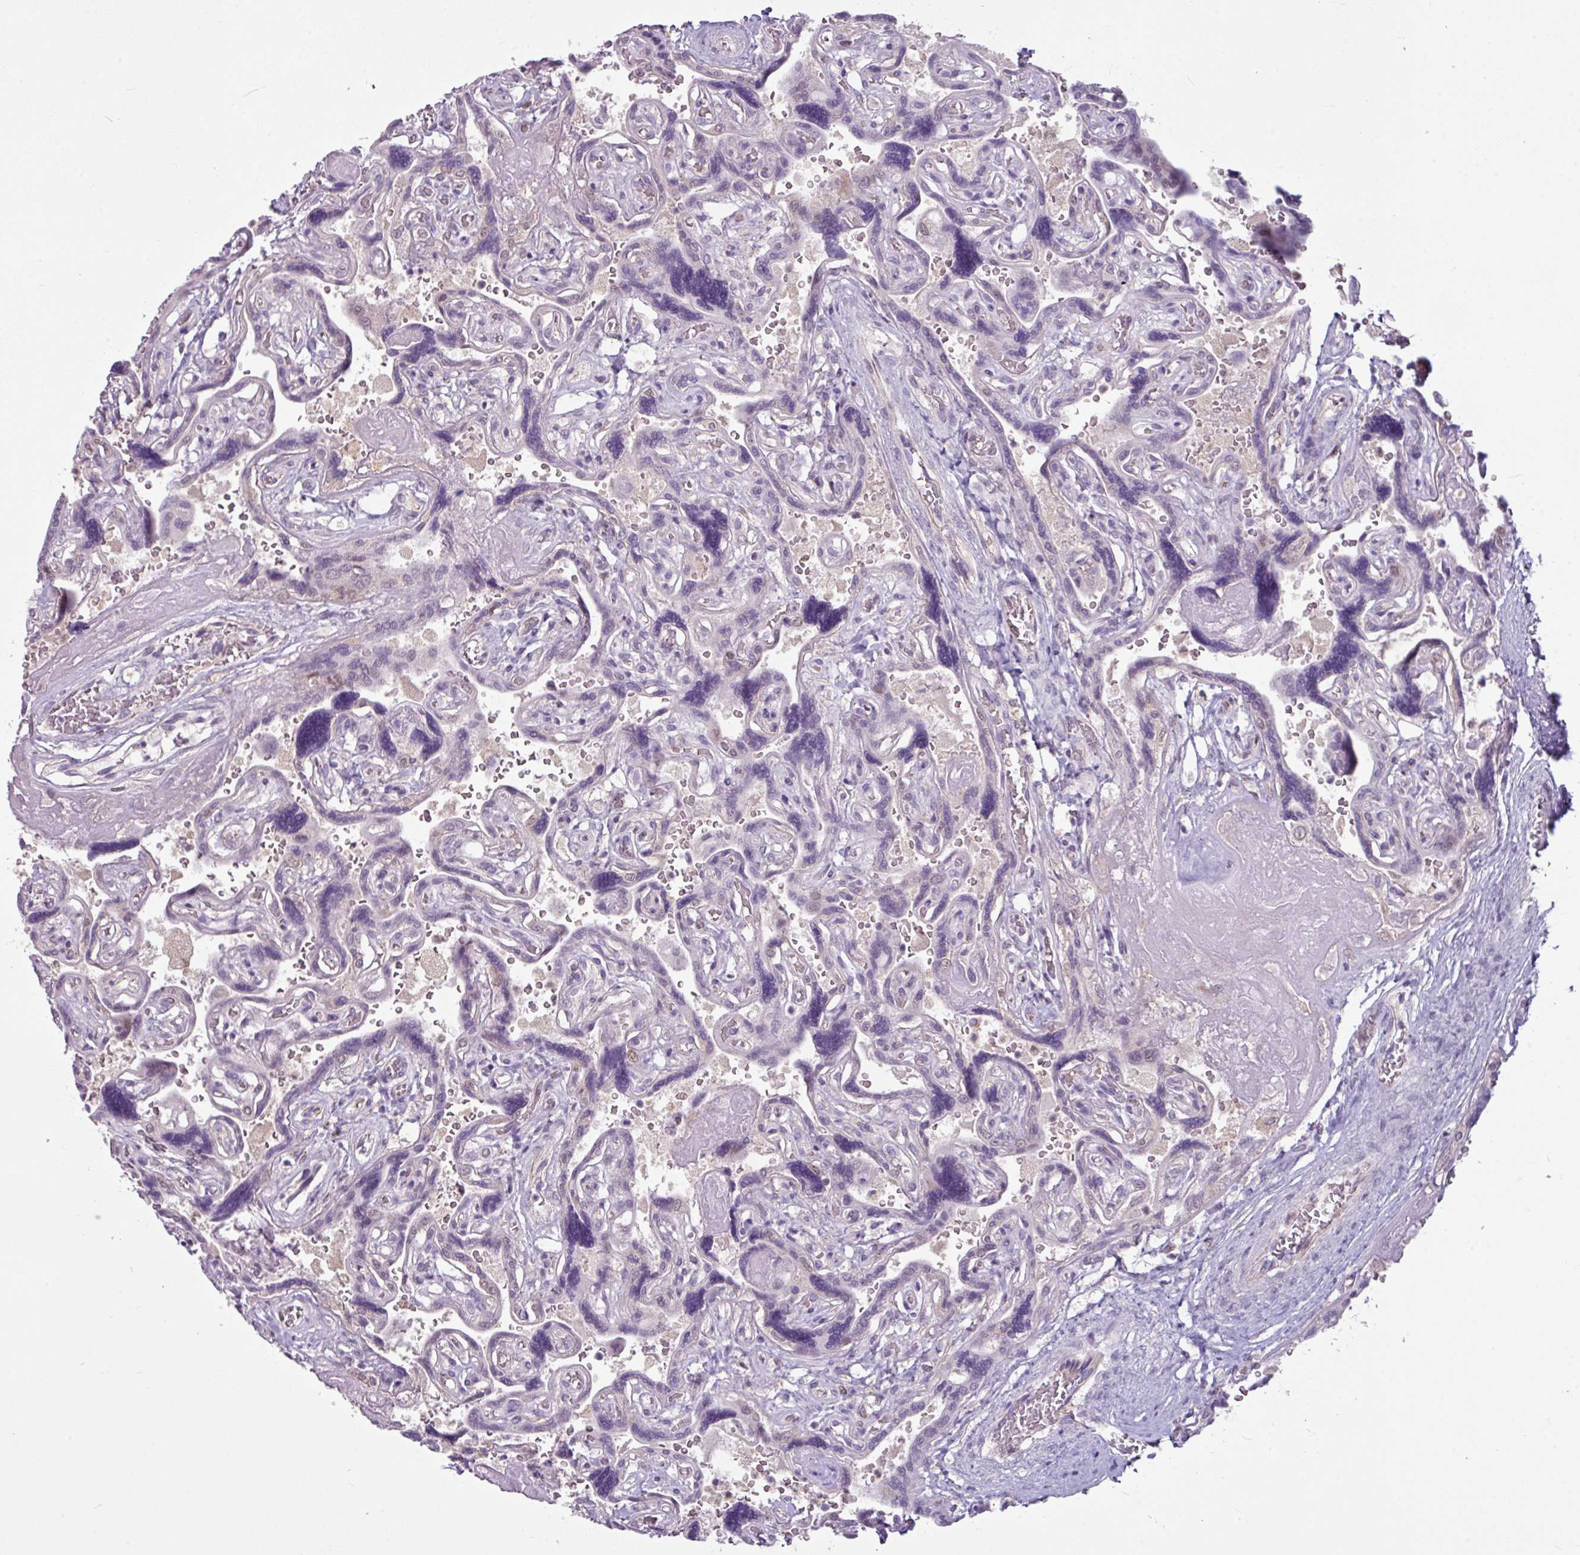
{"staining": {"intensity": "negative", "quantity": "none", "location": "none"}, "tissue": "placenta", "cell_type": "Decidual cells", "image_type": "normal", "snomed": [{"axis": "morphology", "description": "Normal tissue, NOS"}, {"axis": "topography", "description": "Placenta"}], "caption": "Decidual cells are negative for protein expression in normal human placenta. The staining is performed using DAB (3,3'-diaminobenzidine) brown chromogen with nuclei counter-stained in using hematoxylin.", "gene": "TTLL12", "patient": {"sex": "female", "age": 32}}